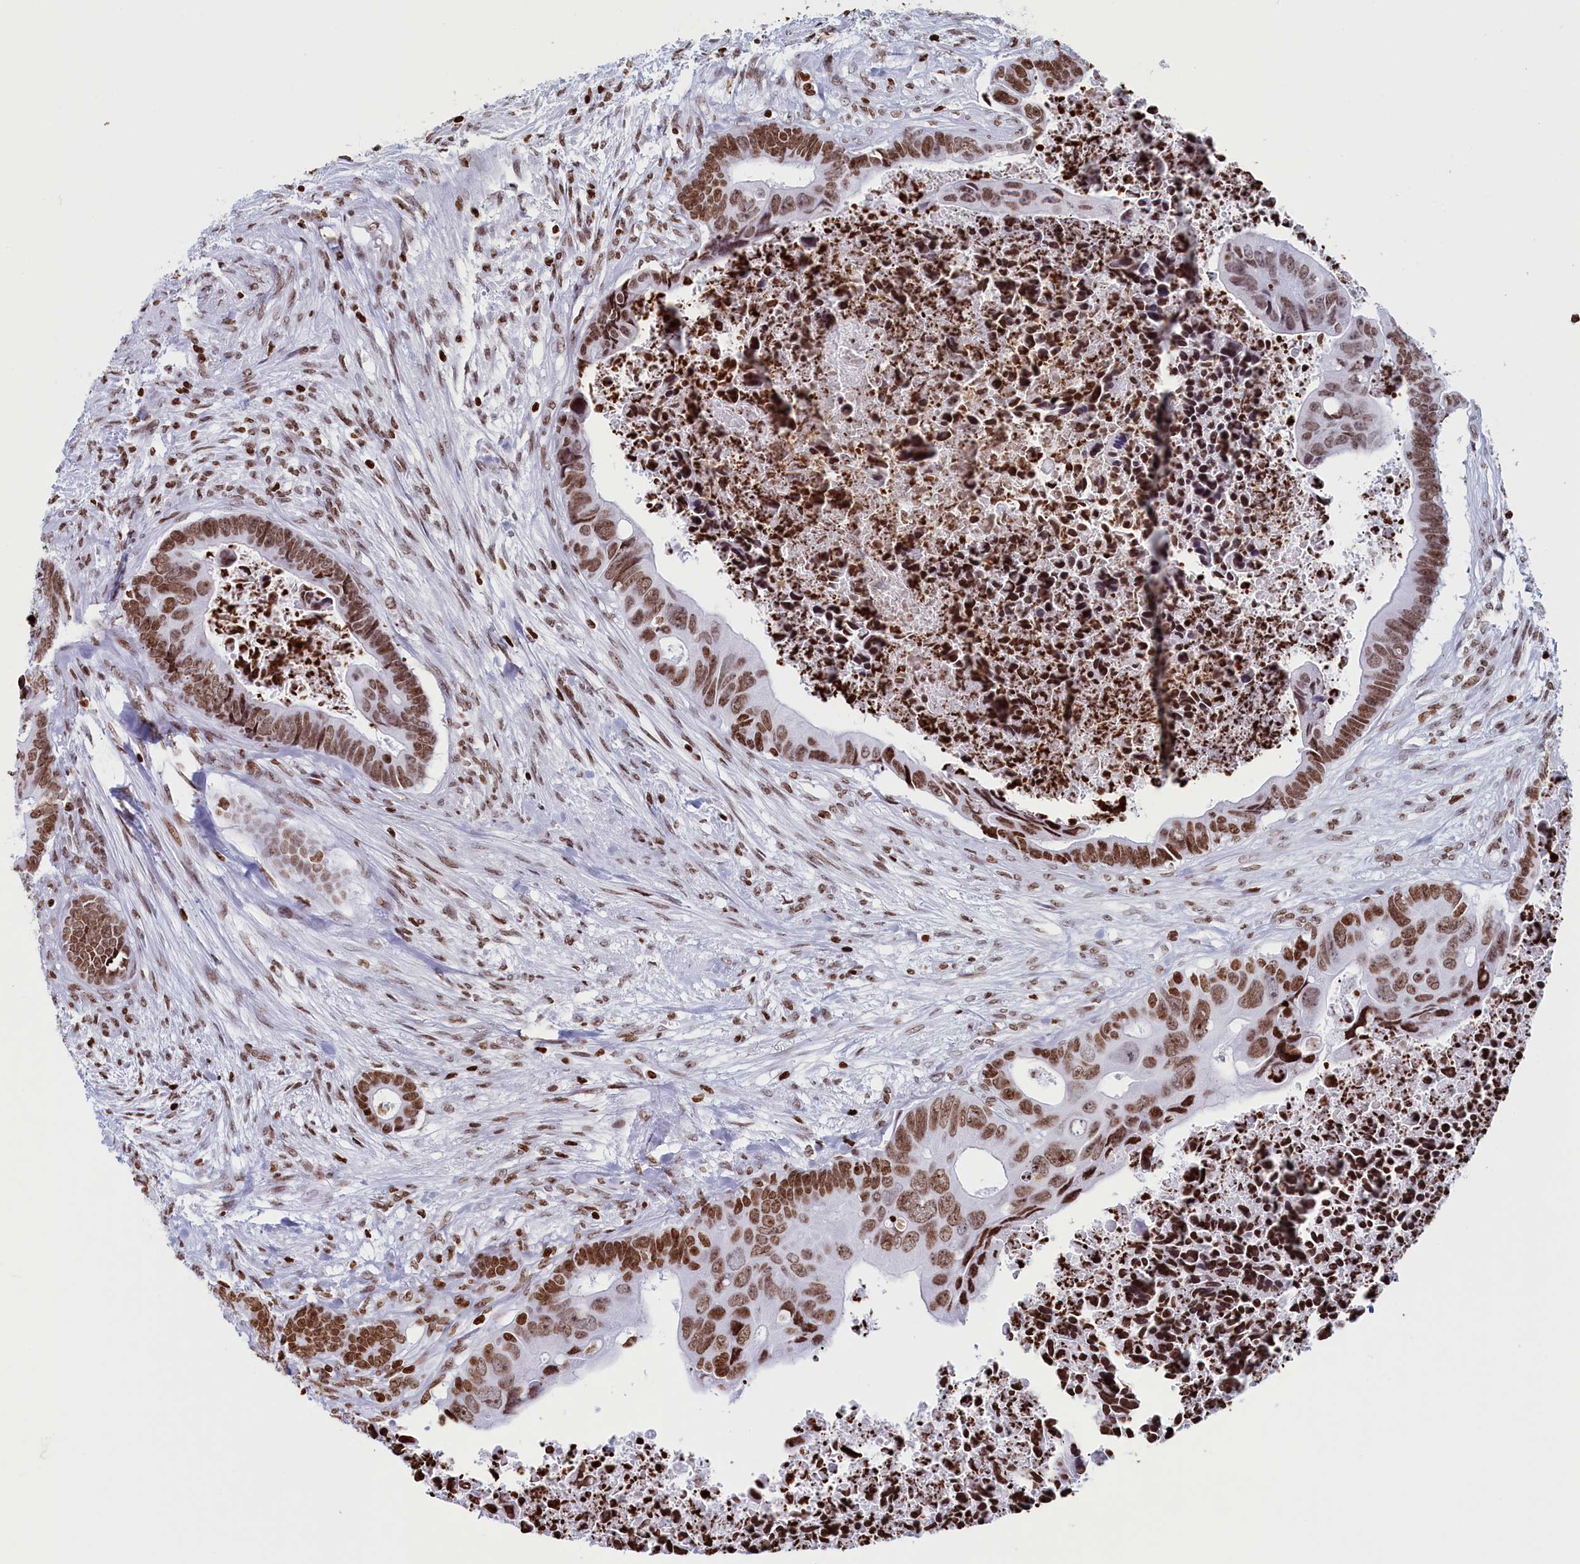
{"staining": {"intensity": "moderate", "quantity": ">75%", "location": "nuclear"}, "tissue": "colorectal cancer", "cell_type": "Tumor cells", "image_type": "cancer", "snomed": [{"axis": "morphology", "description": "Adenocarcinoma, NOS"}, {"axis": "topography", "description": "Rectum"}], "caption": "A high-resolution histopathology image shows IHC staining of colorectal adenocarcinoma, which shows moderate nuclear positivity in approximately >75% of tumor cells.", "gene": "APOBEC3A", "patient": {"sex": "female", "age": 78}}